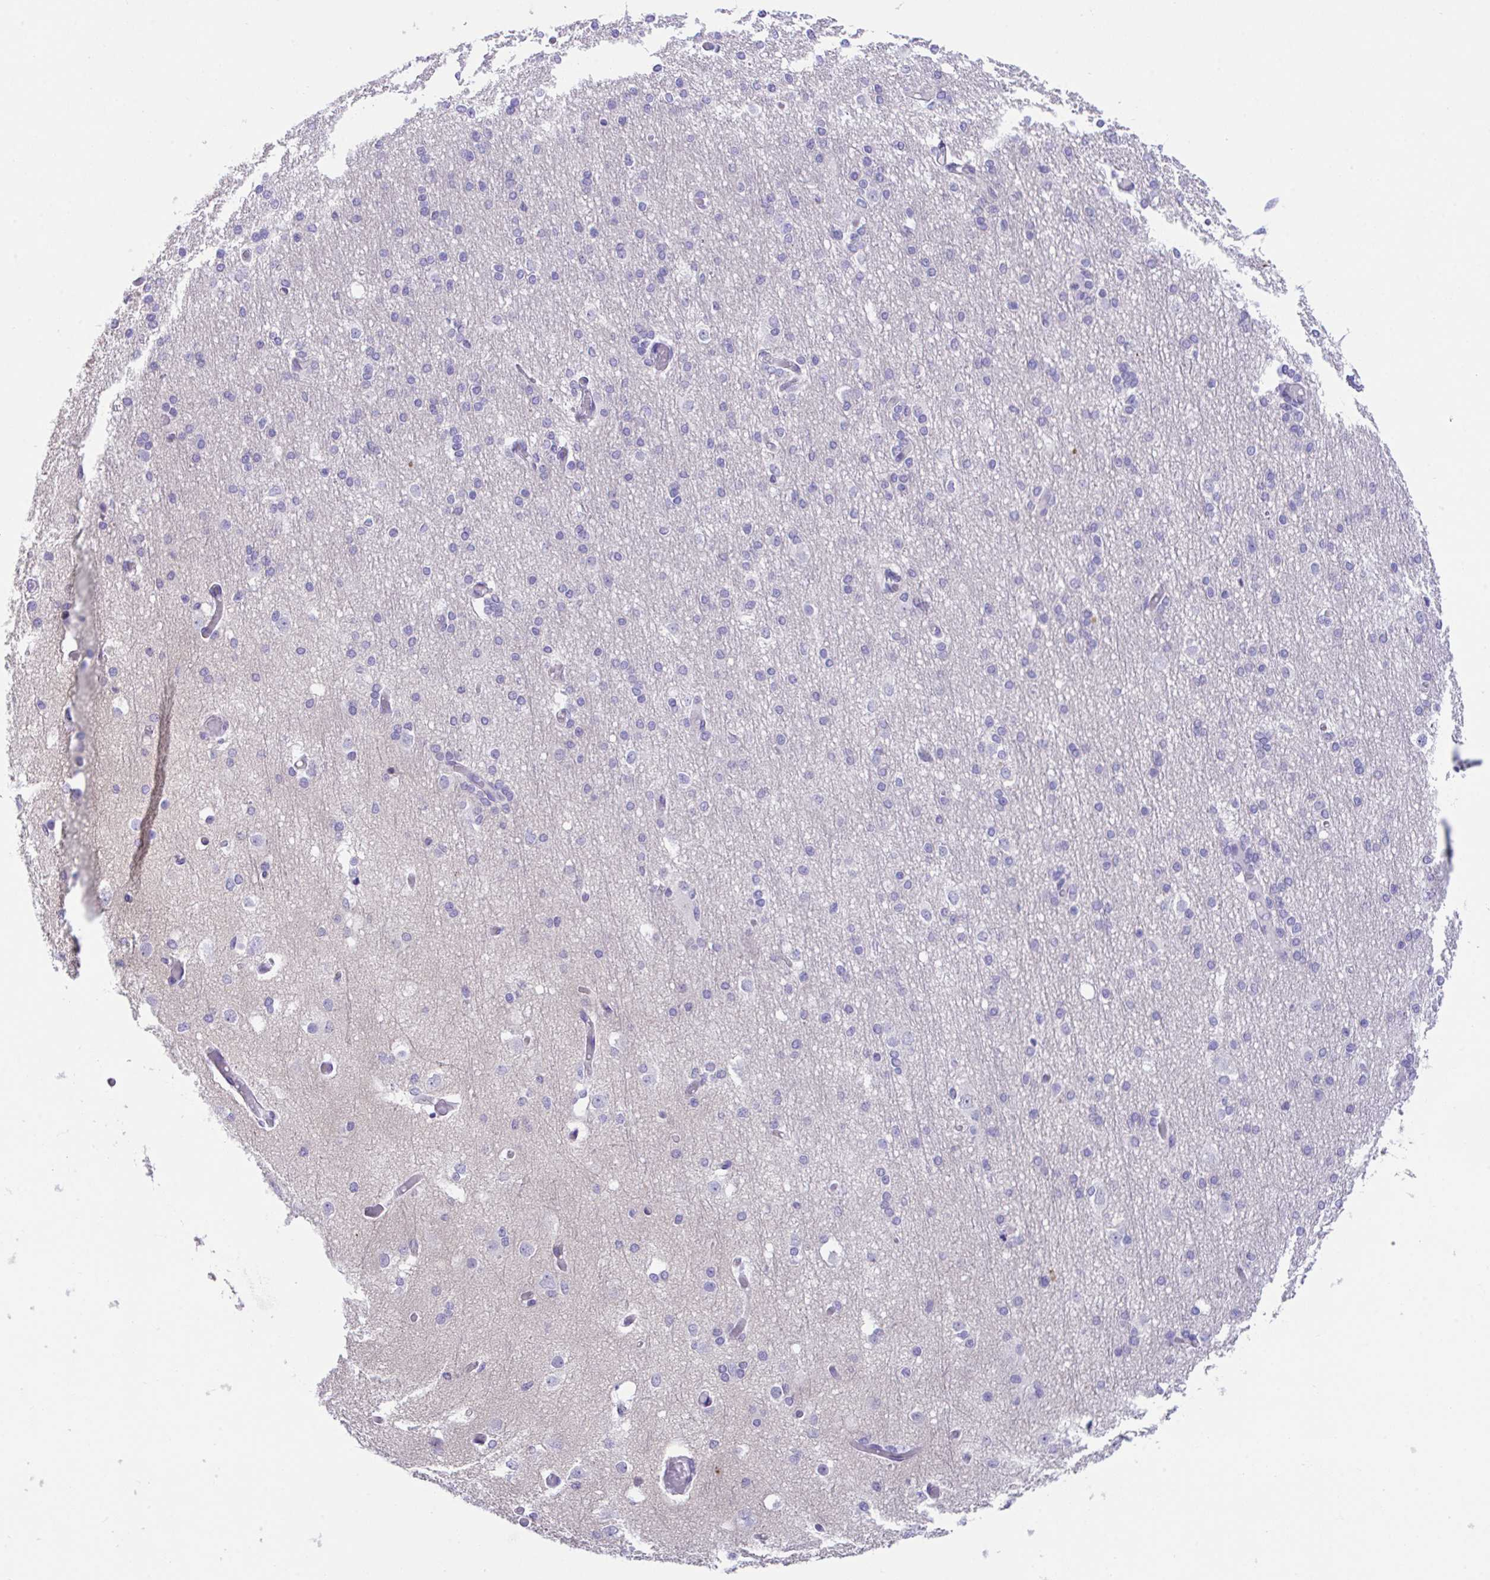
{"staining": {"intensity": "negative", "quantity": "none", "location": "none"}, "tissue": "cerebral cortex", "cell_type": "Endothelial cells", "image_type": "normal", "snomed": [{"axis": "morphology", "description": "Normal tissue, NOS"}, {"axis": "morphology", "description": "Inflammation, NOS"}, {"axis": "topography", "description": "Cerebral cortex"}], "caption": "Photomicrograph shows no significant protein staining in endothelial cells of normal cerebral cortex. (Immunohistochemistry (ihc), brightfield microscopy, high magnification).", "gene": "HACD4", "patient": {"sex": "male", "age": 6}}